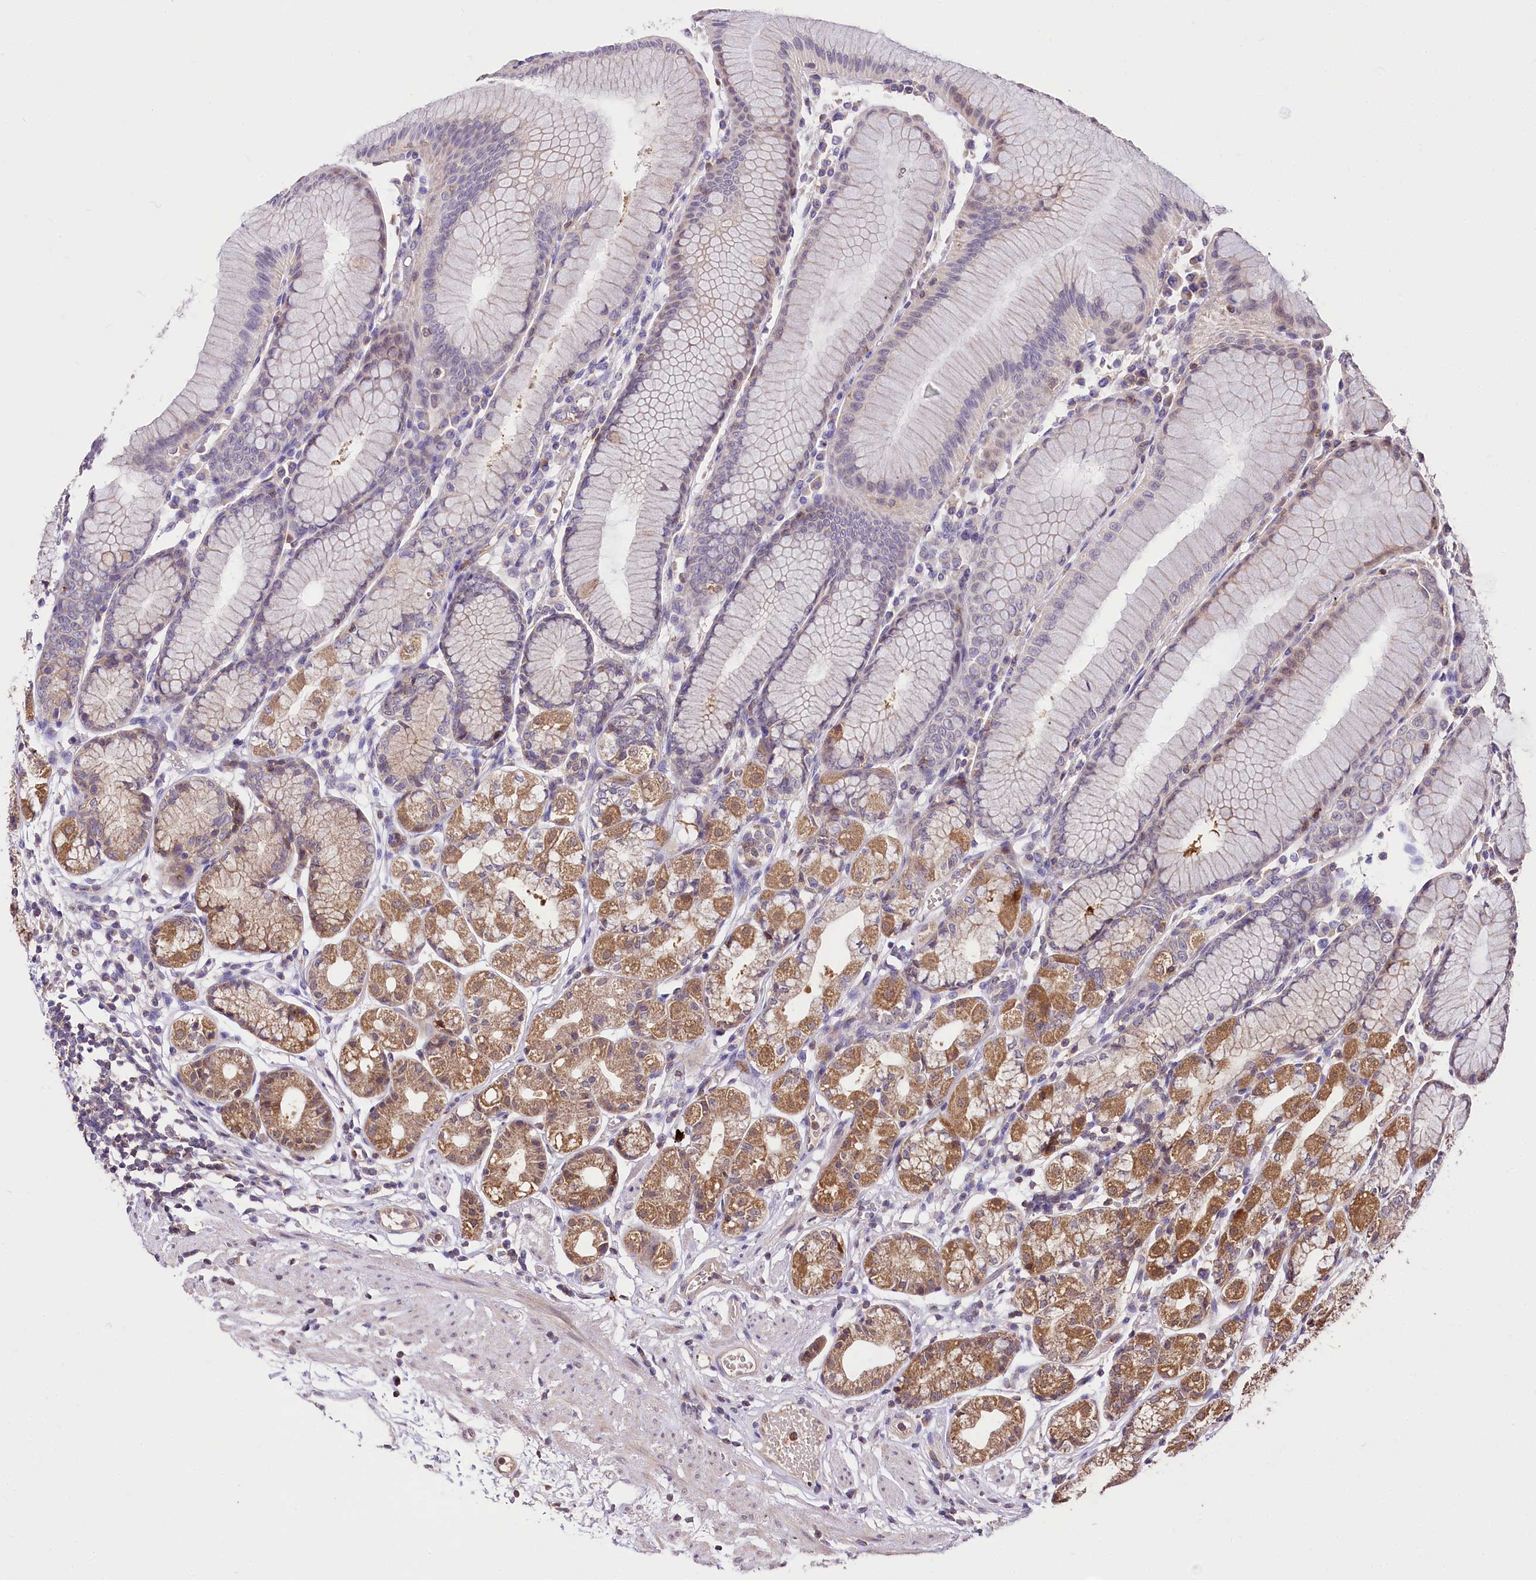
{"staining": {"intensity": "moderate", "quantity": "25%-75%", "location": "cytoplasmic/membranous"}, "tissue": "stomach", "cell_type": "Glandular cells", "image_type": "normal", "snomed": [{"axis": "morphology", "description": "Normal tissue, NOS"}, {"axis": "topography", "description": "Stomach"}], "caption": "Immunohistochemistry photomicrograph of normal stomach stained for a protein (brown), which shows medium levels of moderate cytoplasmic/membranous positivity in about 25%-75% of glandular cells.", "gene": "SERGEF", "patient": {"sex": "female", "age": 57}}